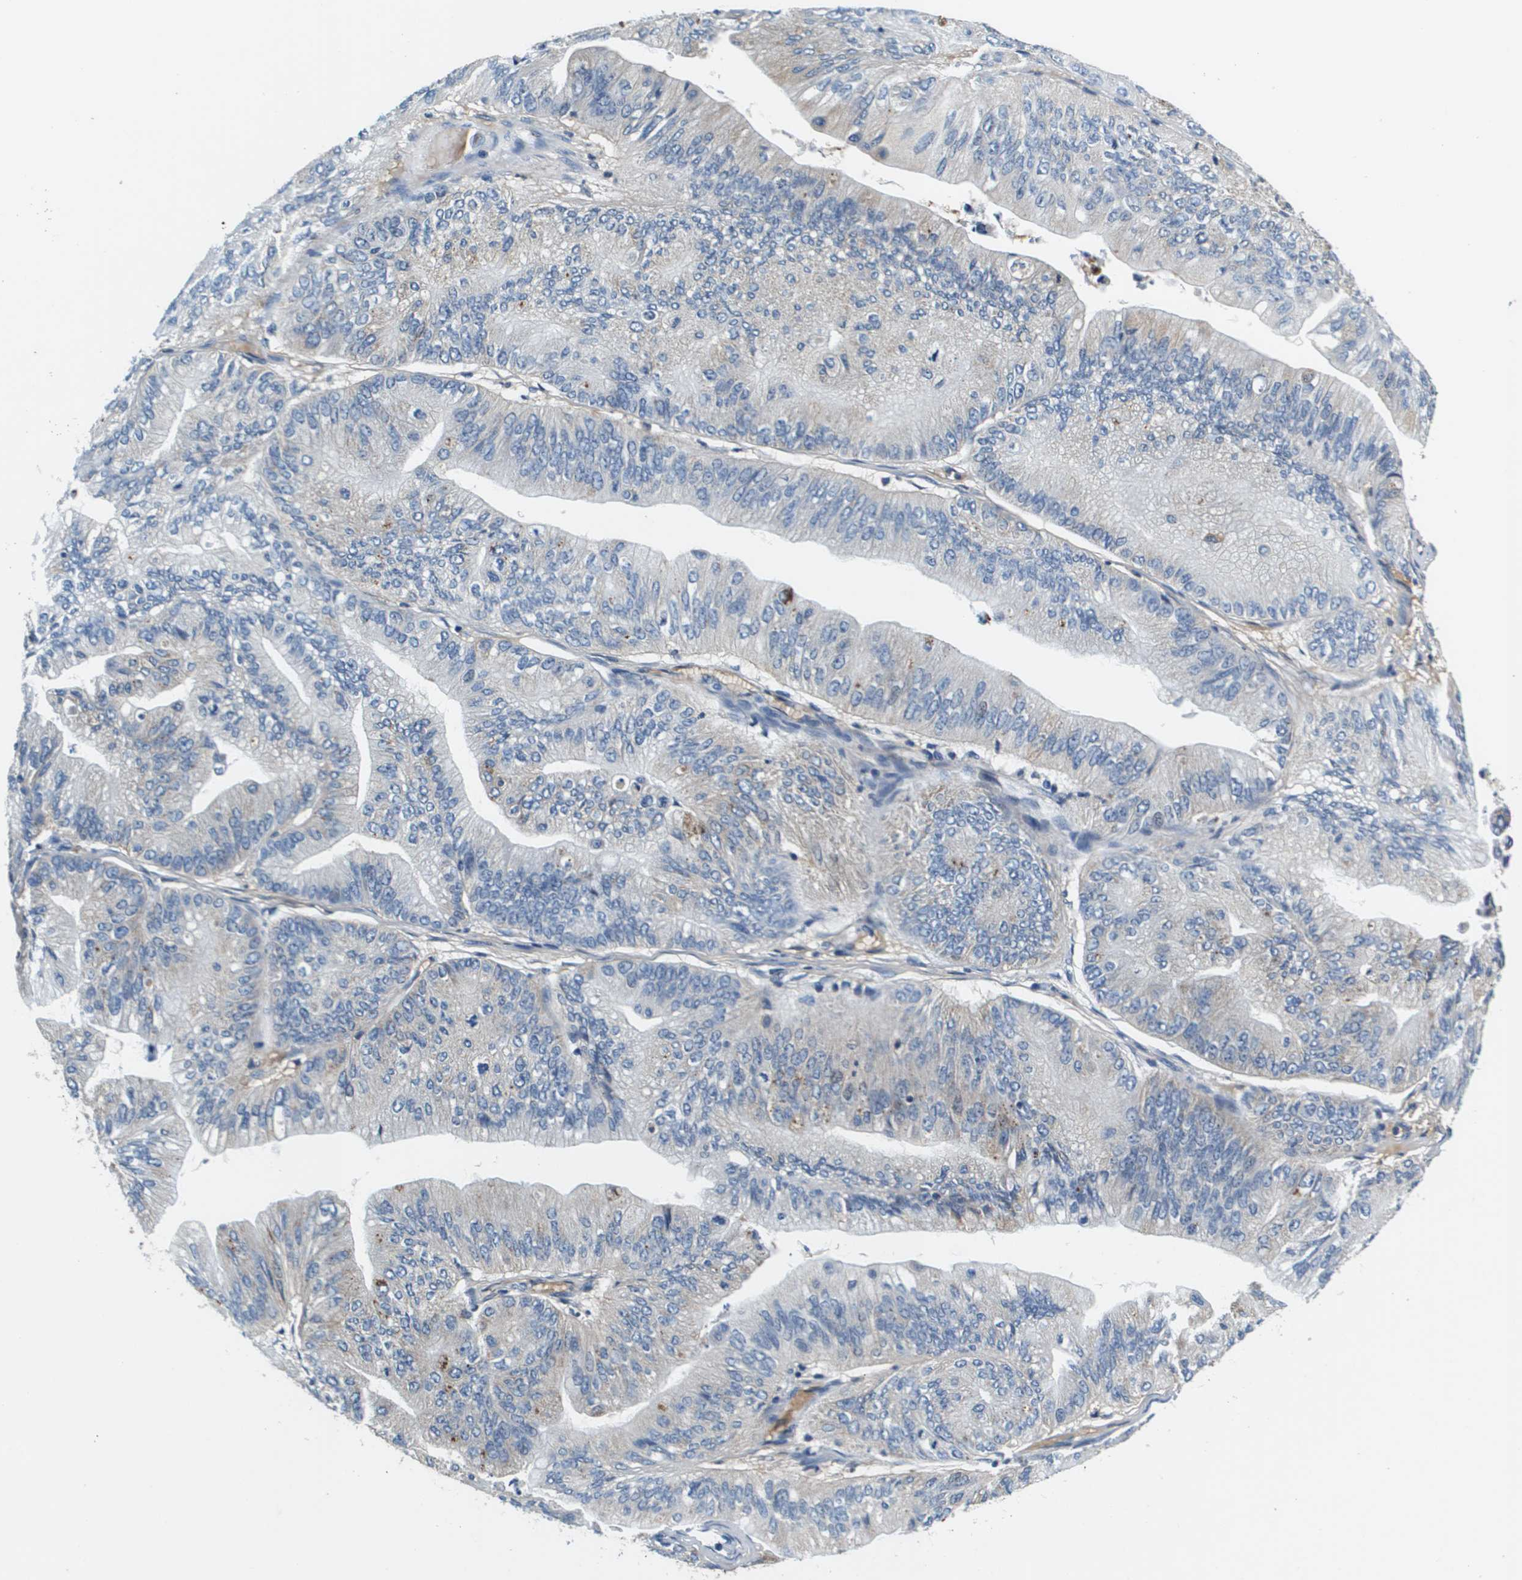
{"staining": {"intensity": "negative", "quantity": "none", "location": "none"}, "tissue": "ovarian cancer", "cell_type": "Tumor cells", "image_type": "cancer", "snomed": [{"axis": "morphology", "description": "Cystadenocarcinoma, mucinous, NOS"}, {"axis": "topography", "description": "Ovary"}], "caption": "Tumor cells show no significant protein positivity in mucinous cystadenocarcinoma (ovarian).", "gene": "KCNQ5", "patient": {"sex": "female", "age": 61}}